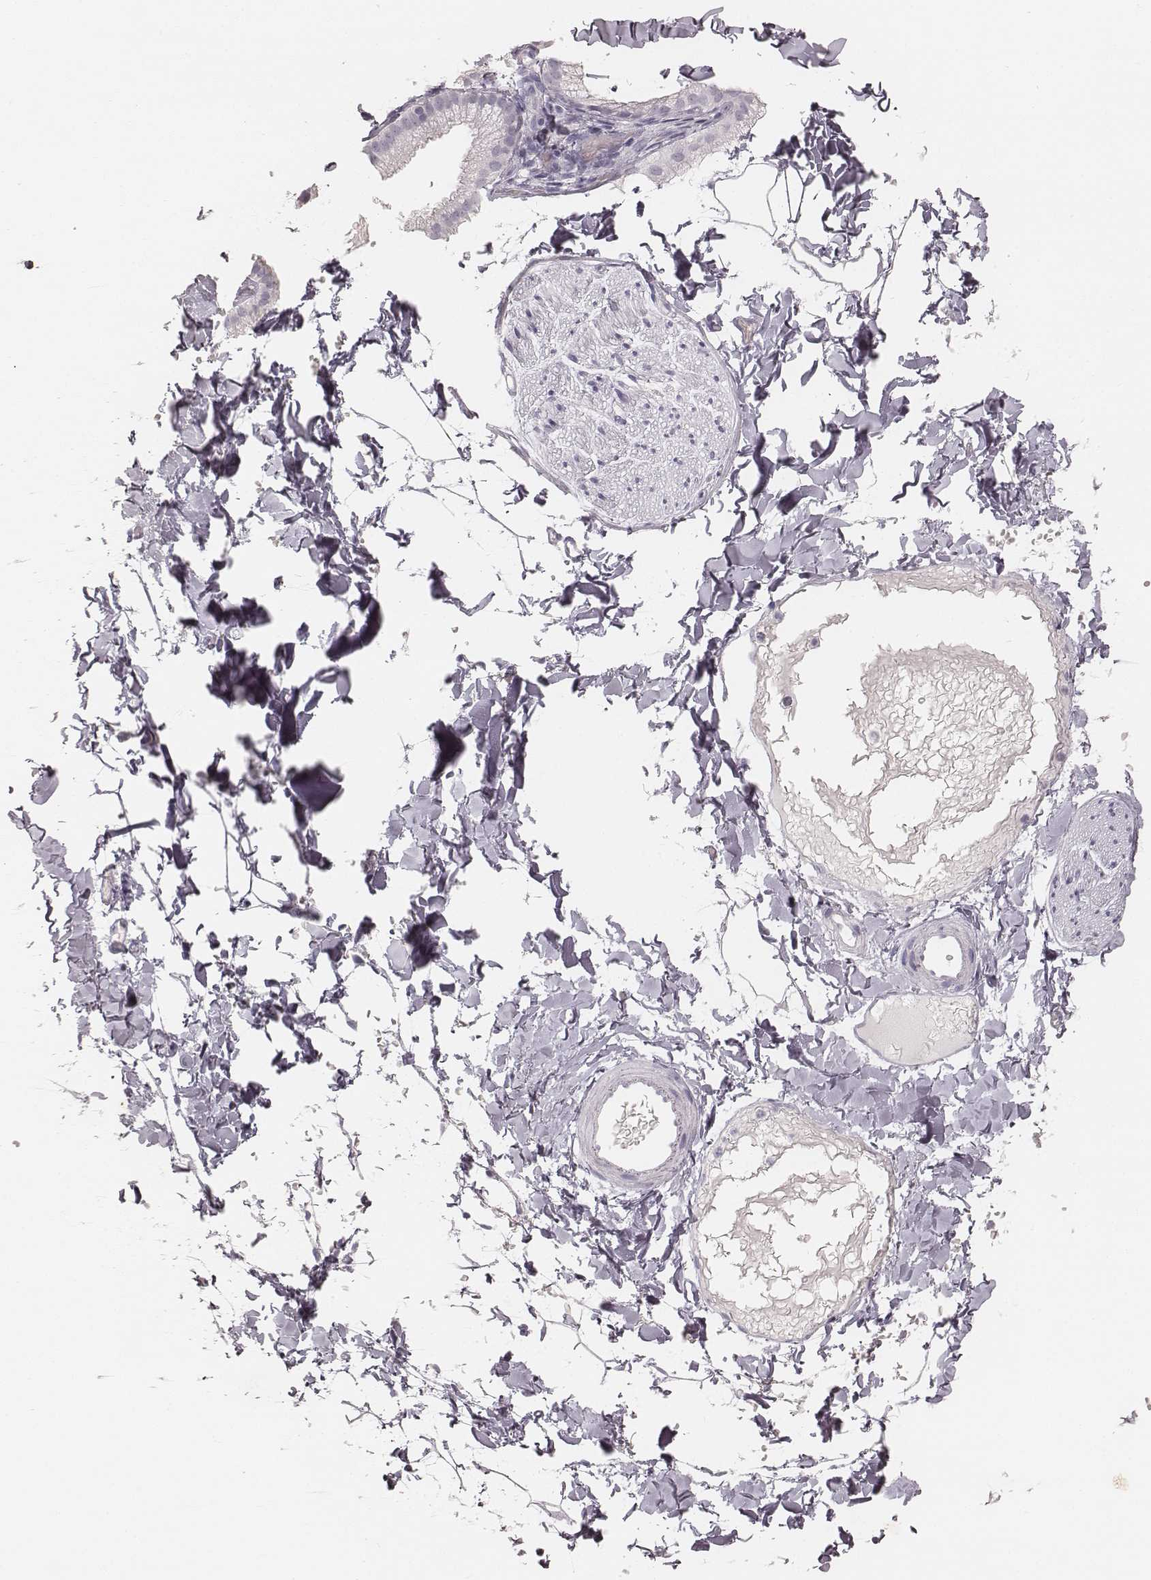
{"staining": {"intensity": "negative", "quantity": "none", "location": "none"}, "tissue": "adipose tissue", "cell_type": "Adipocytes", "image_type": "normal", "snomed": [{"axis": "morphology", "description": "Normal tissue, NOS"}, {"axis": "topography", "description": "Gallbladder"}, {"axis": "topography", "description": "Peripheral nerve tissue"}], "caption": "Immunohistochemical staining of benign adipose tissue exhibits no significant expression in adipocytes.", "gene": "KRT82", "patient": {"sex": "female", "age": 45}}